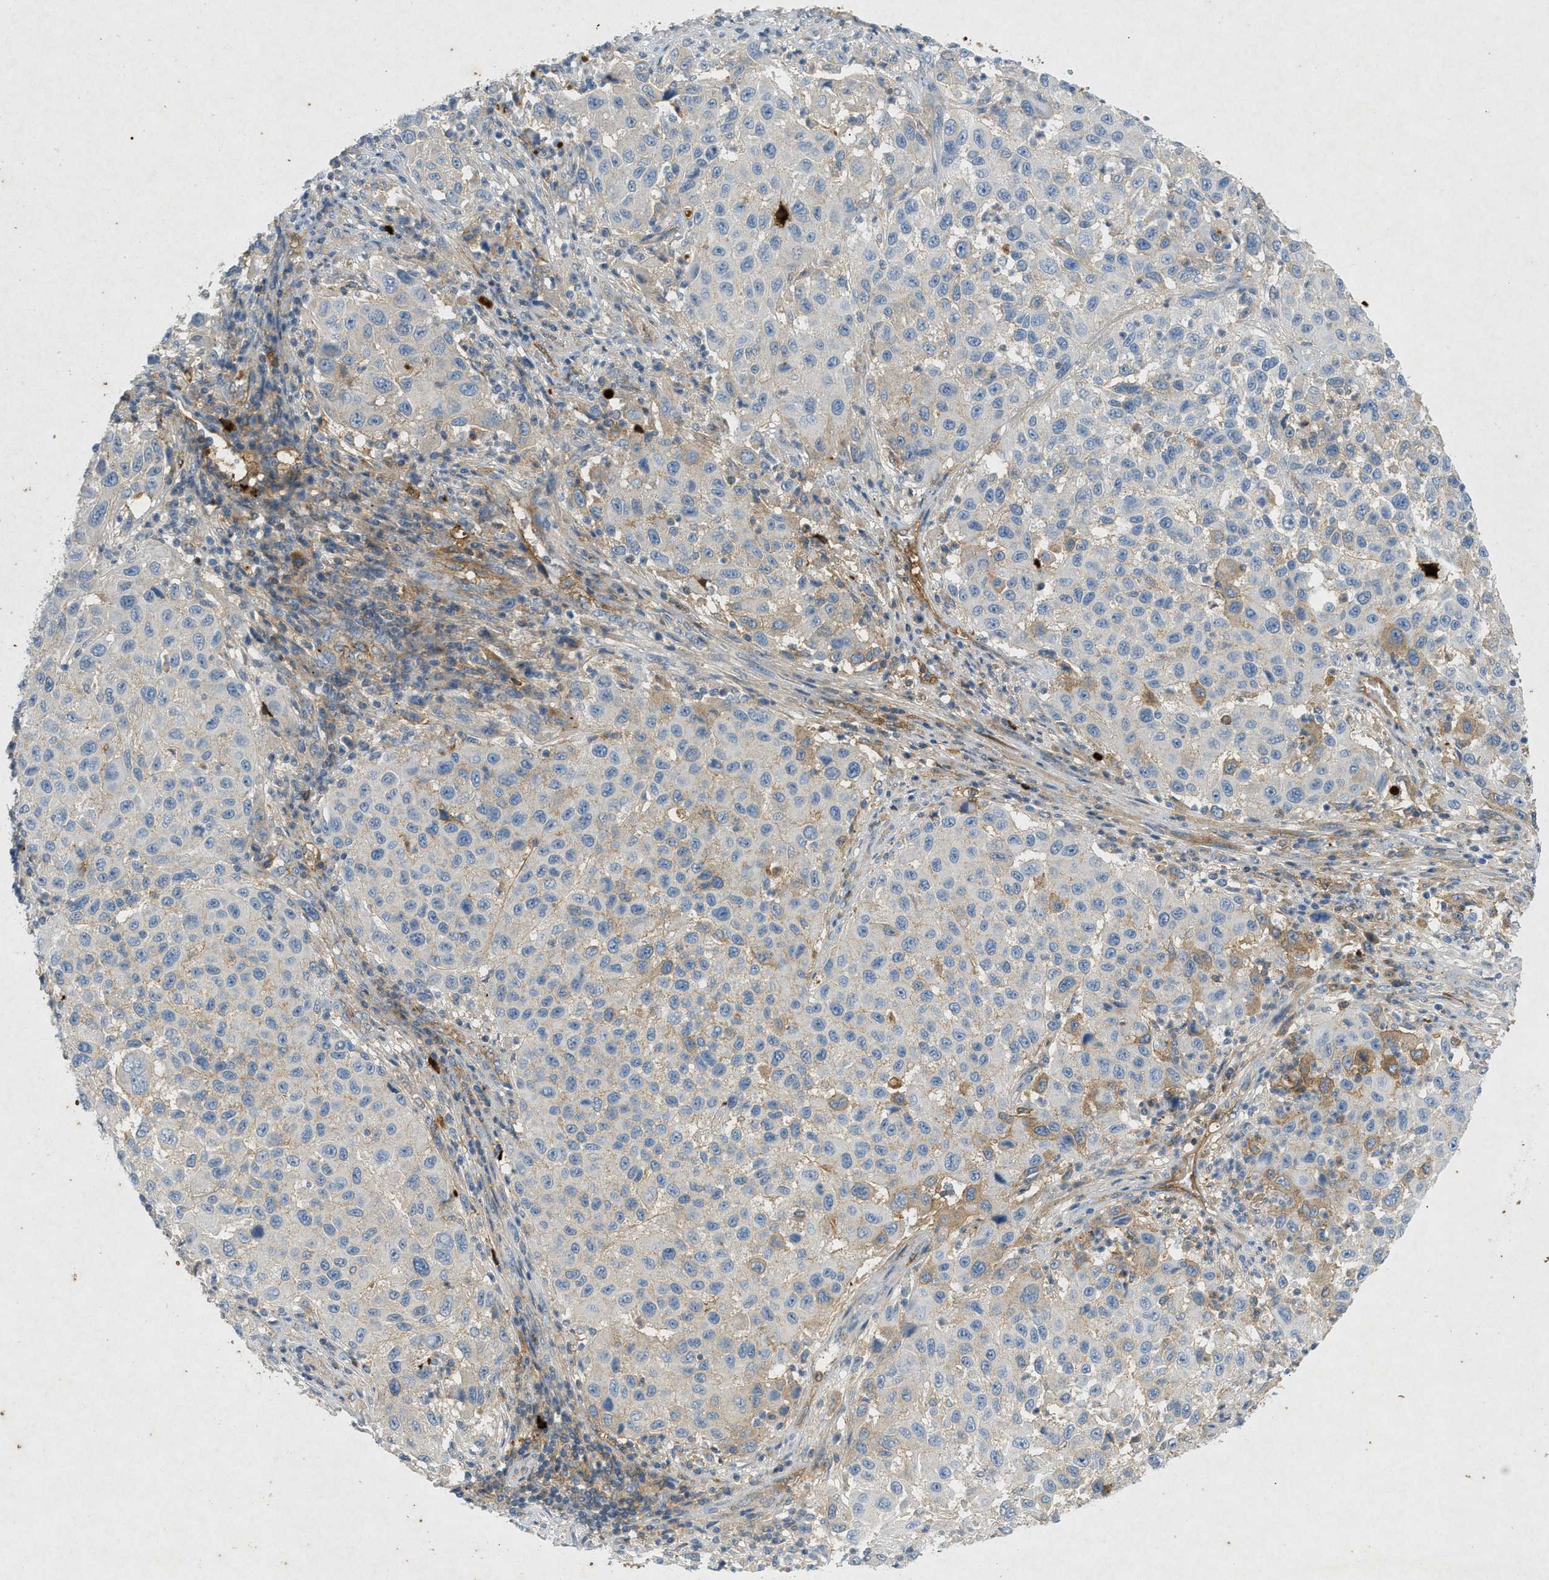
{"staining": {"intensity": "weak", "quantity": "25%-75%", "location": "cytoplasmic/membranous"}, "tissue": "melanoma", "cell_type": "Tumor cells", "image_type": "cancer", "snomed": [{"axis": "morphology", "description": "Malignant melanoma, Metastatic site"}, {"axis": "topography", "description": "Lymph node"}], "caption": "This histopathology image reveals immunohistochemistry staining of human melanoma, with low weak cytoplasmic/membranous expression in approximately 25%-75% of tumor cells.", "gene": "F2", "patient": {"sex": "male", "age": 61}}